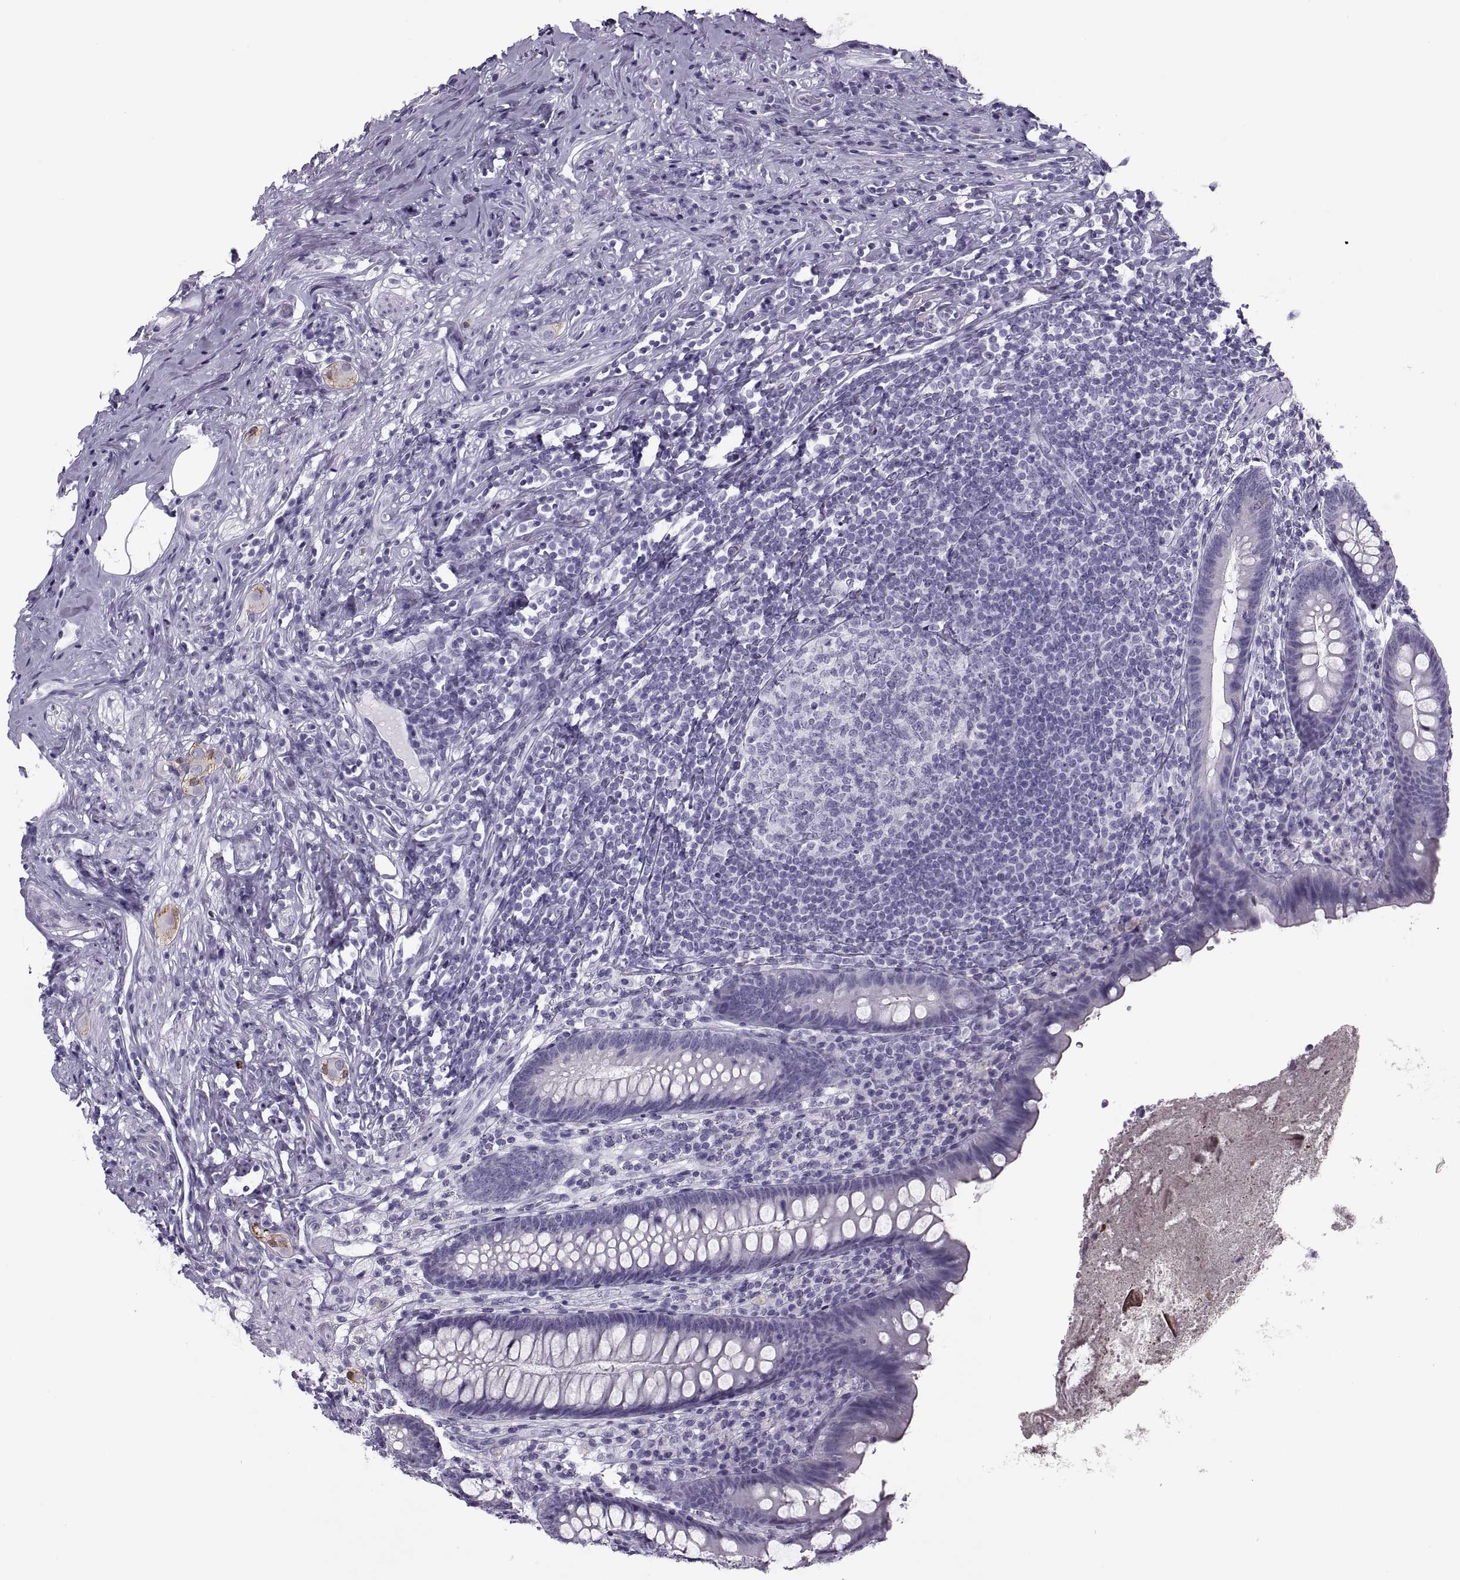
{"staining": {"intensity": "negative", "quantity": "none", "location": "none"}, "tissue": "appendix", "cell_type": "Glandular cells", "image_type": "normal", "snomed": [{"axis": "morphology", "description": "Normal tissue, NOS"}, {"axis": "topography", "description": "Appendix"}], "caption": "The photomicrograph displays no significant positivity in glandular cells of appendix.", "gene": "RLBP1", "patient": {"sex": "male", "age": 47}}